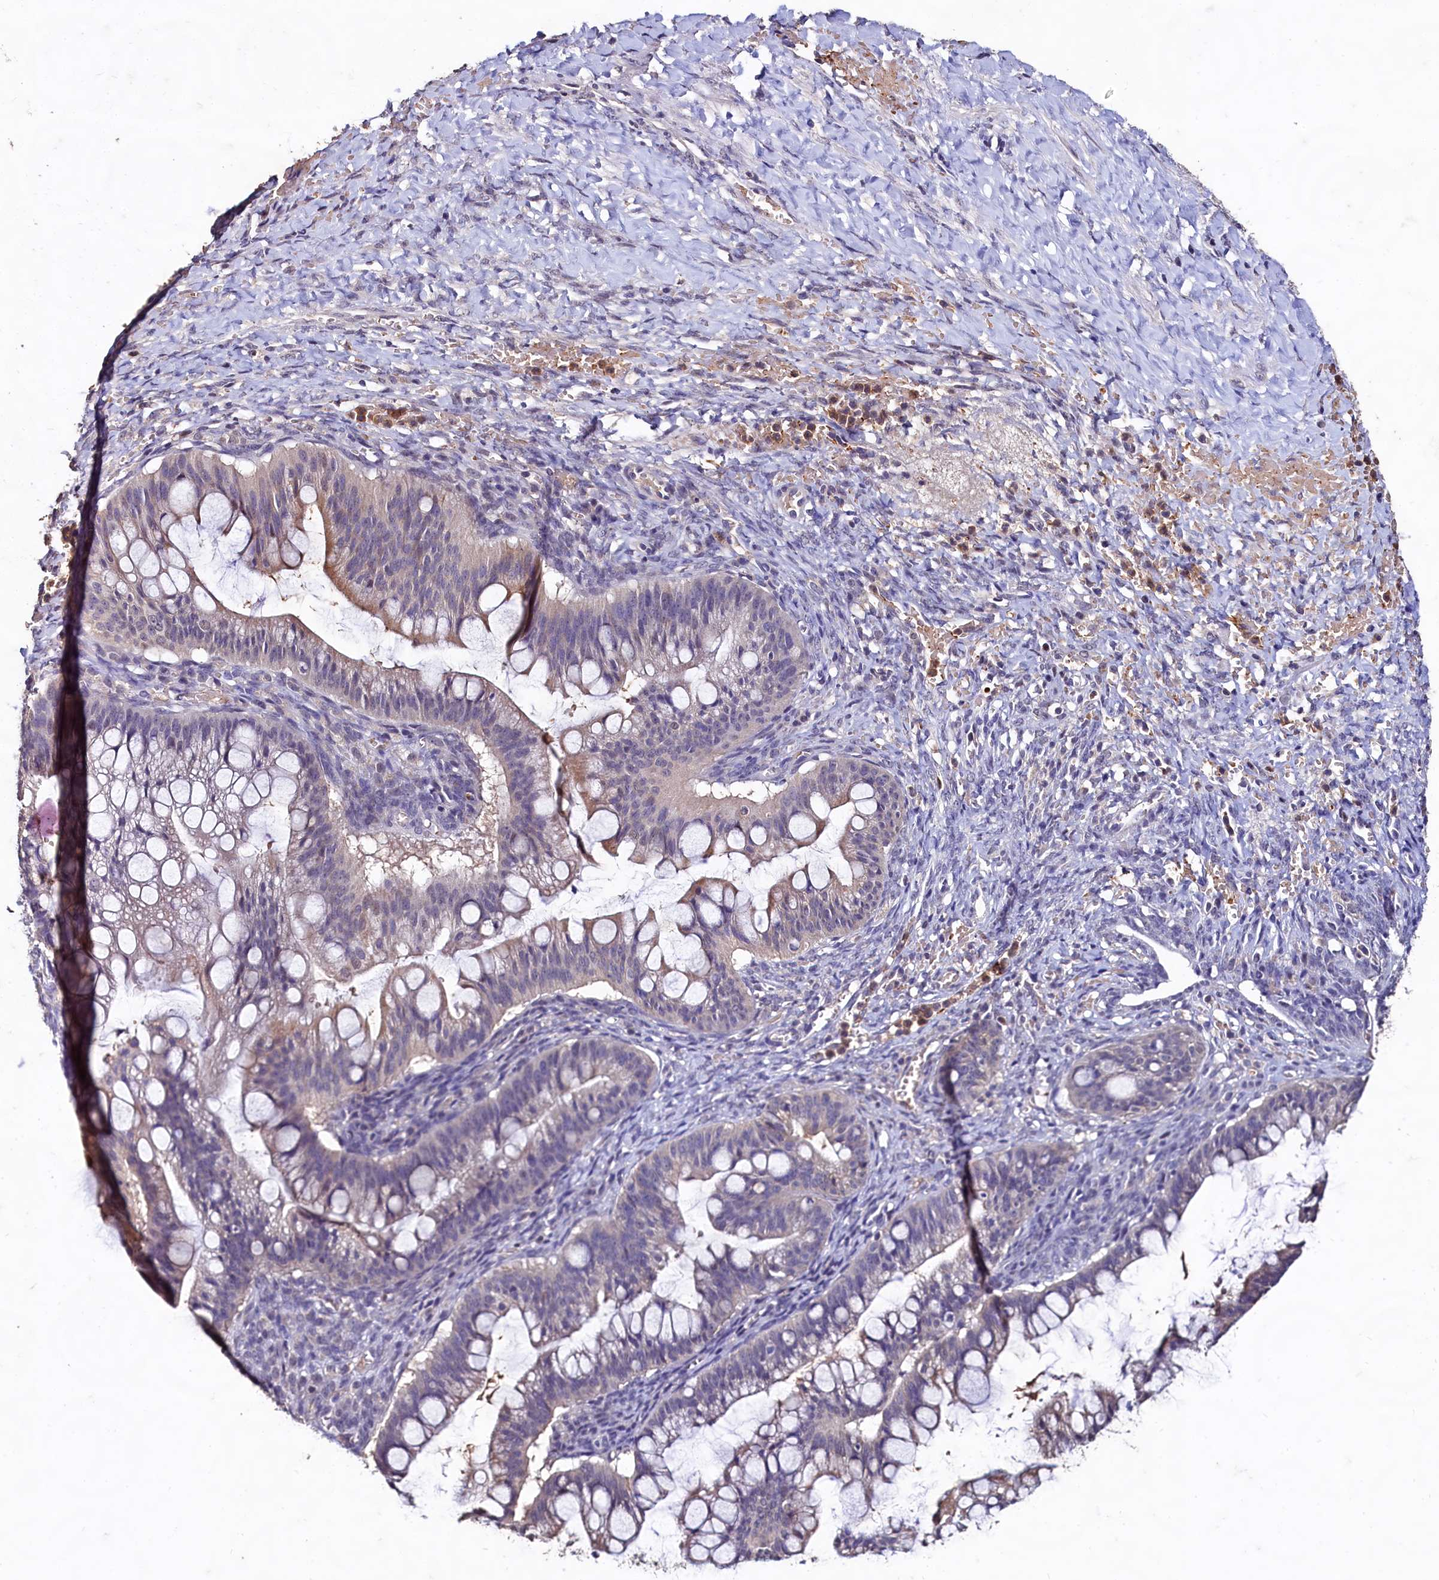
{"staining": {"intensity": "weak", "quantity": "<25%", "location": "cytoplasmic/membranous"}, "tissue": "ovarian cancer", "cell_type": "Tumor cells", "image_type": "cancer", "snomed": [{"axis": "morphology", "description": "Cystadenocarcinoma, mucinous, NOS"}, {"axis": "topography", "description": "Ovary"}], "caption": "Immunohistochemical staining of human ovarian cancer (mucinous cystadenocarcinoma) shows no significant staining in tumor cells.", "gene": "CSTPP1", "patient": {"sex": "female", "age": 73}}